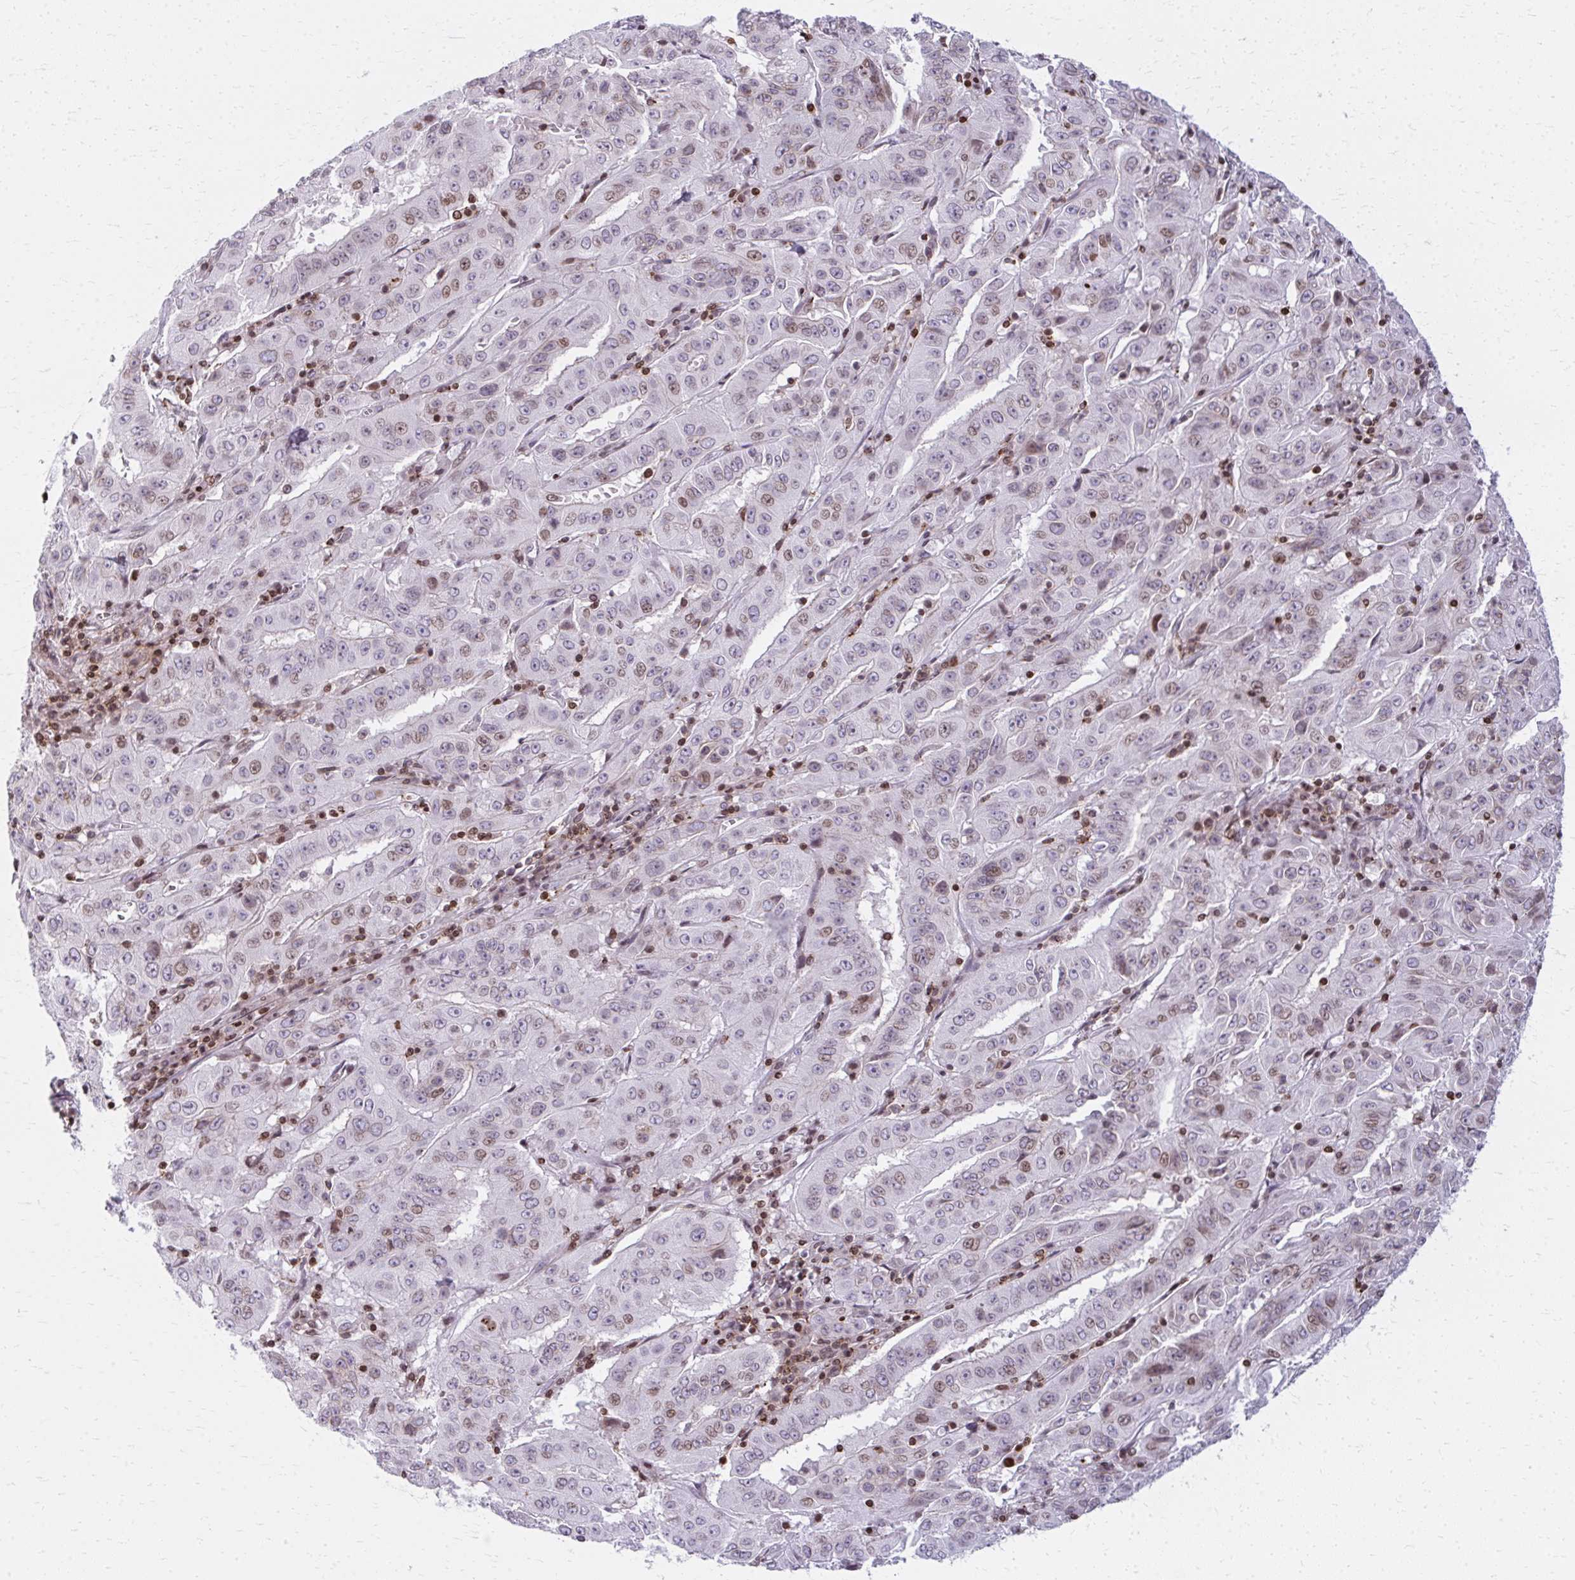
{"staining": {"intensity": "weak", "quantity": "25%-75%", "location": "nuclear"}, "tissue": "pancreatic cancer", "cell_type": "Tumor cells", "image_type": "cancer", "snomed": [{"axis": "morphology", "description": "Adenocarcinoma, NOS"}, {"axis": "topography", "description": "Pancreas"}], "caption": "Adenocarcinoma (pancreatic) stained with DAB (3,3'-diaminobenzidine) immunohistochemistry displays low levels of weak nuclear positivity in approximately 25%-75% of tumor cells.", "gene": "AP5M1", "patient": {"sex": "male", "age": 63}}